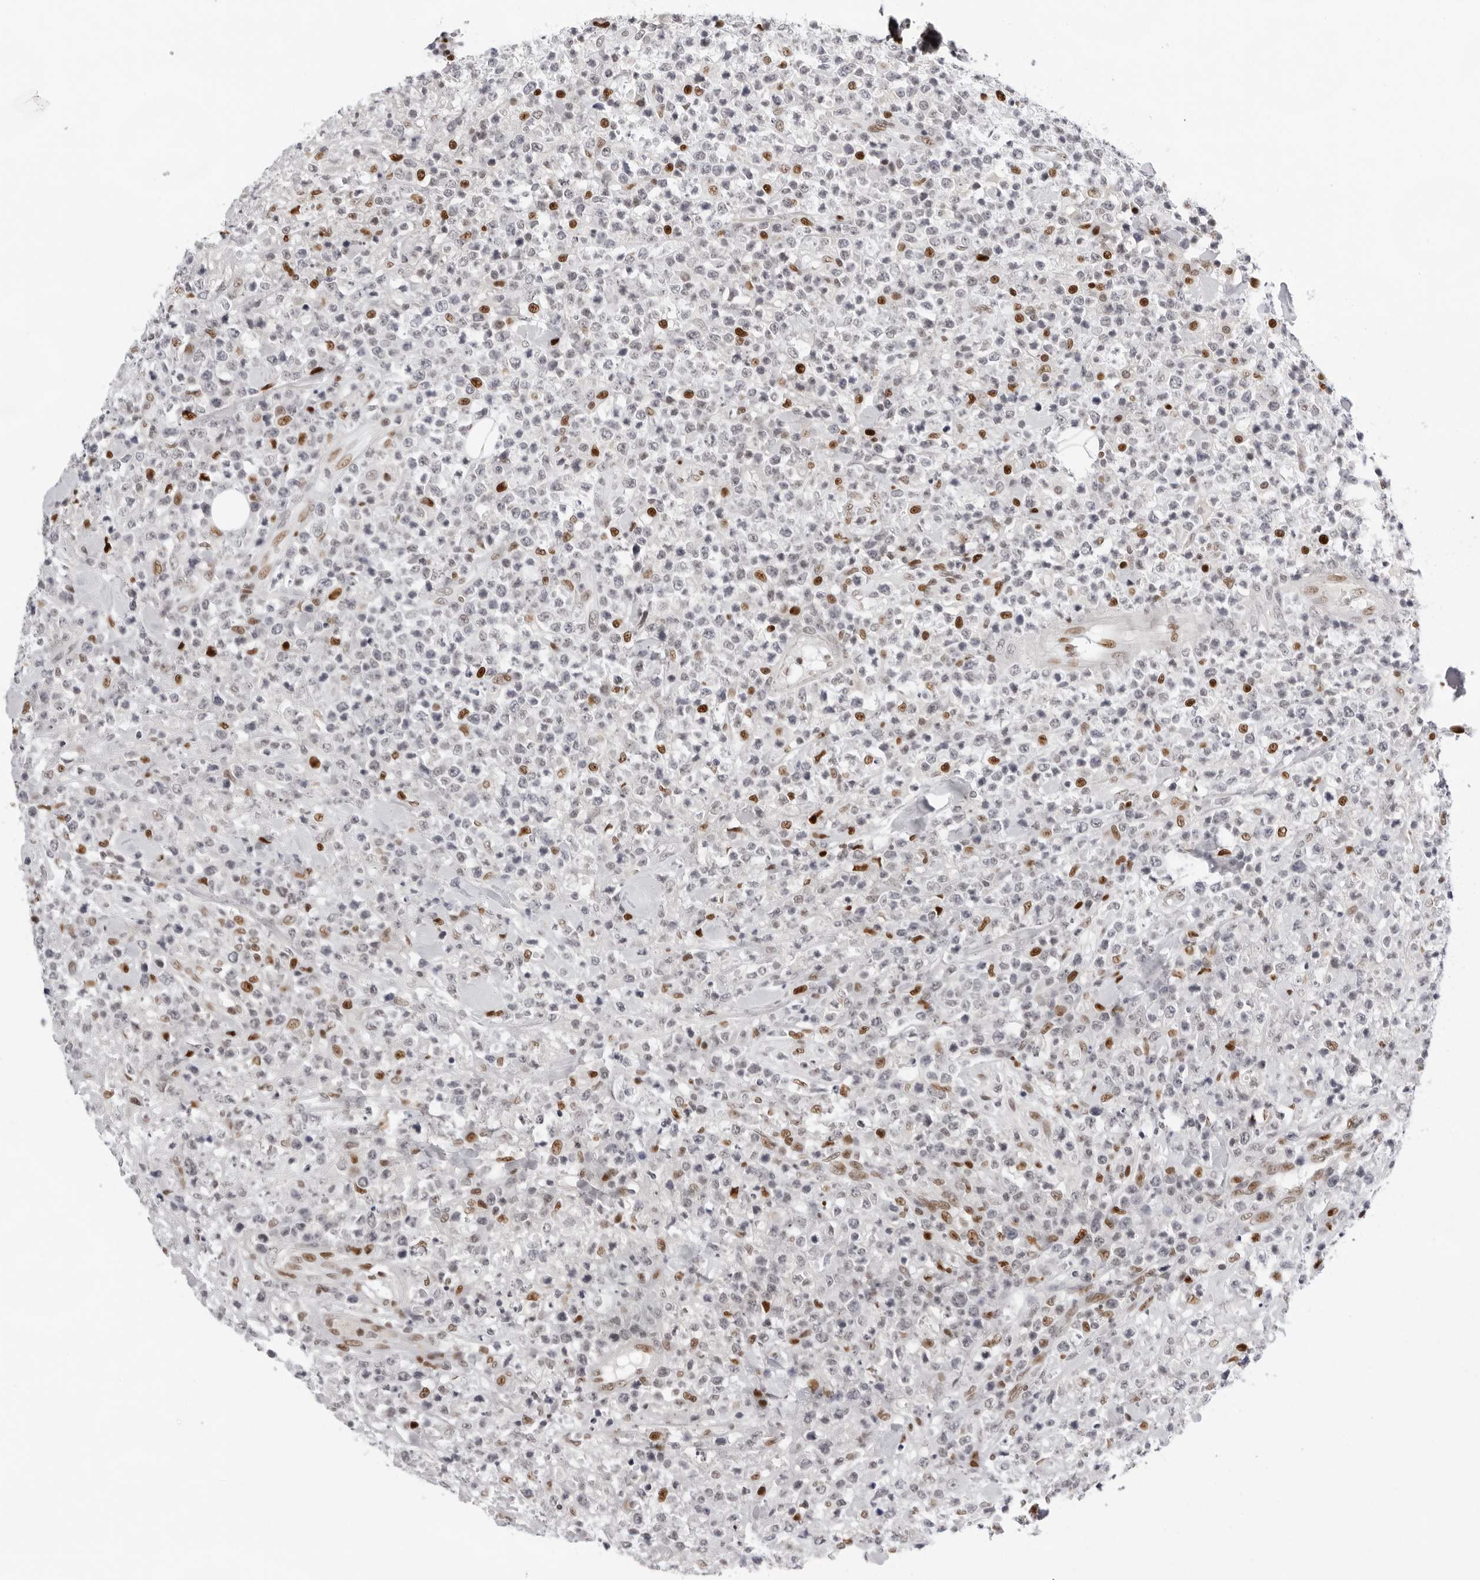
{"staining": {"intensity": "moderate", "quantity": "<25%", "location": "nuclear"}, "tissue": "lymphoma", "cell_type": "Tumor cells", "image_type": "cancer", "snomed": [{"axis": "morphology", "description": "Malignant lymphoma, non-Hodgkin's type, High grade"}, {"axis": "topography", "description": "Colon"}], "caption": "Immunohistochemistry of human high-grade malignant lymphoma, non-Hodgkin's type demonstrates low levels of moderate nuclear positivity in about <25% of tumor cells.", "gene": "OGG1", "patient": {"sex": "female", "age": 53}}